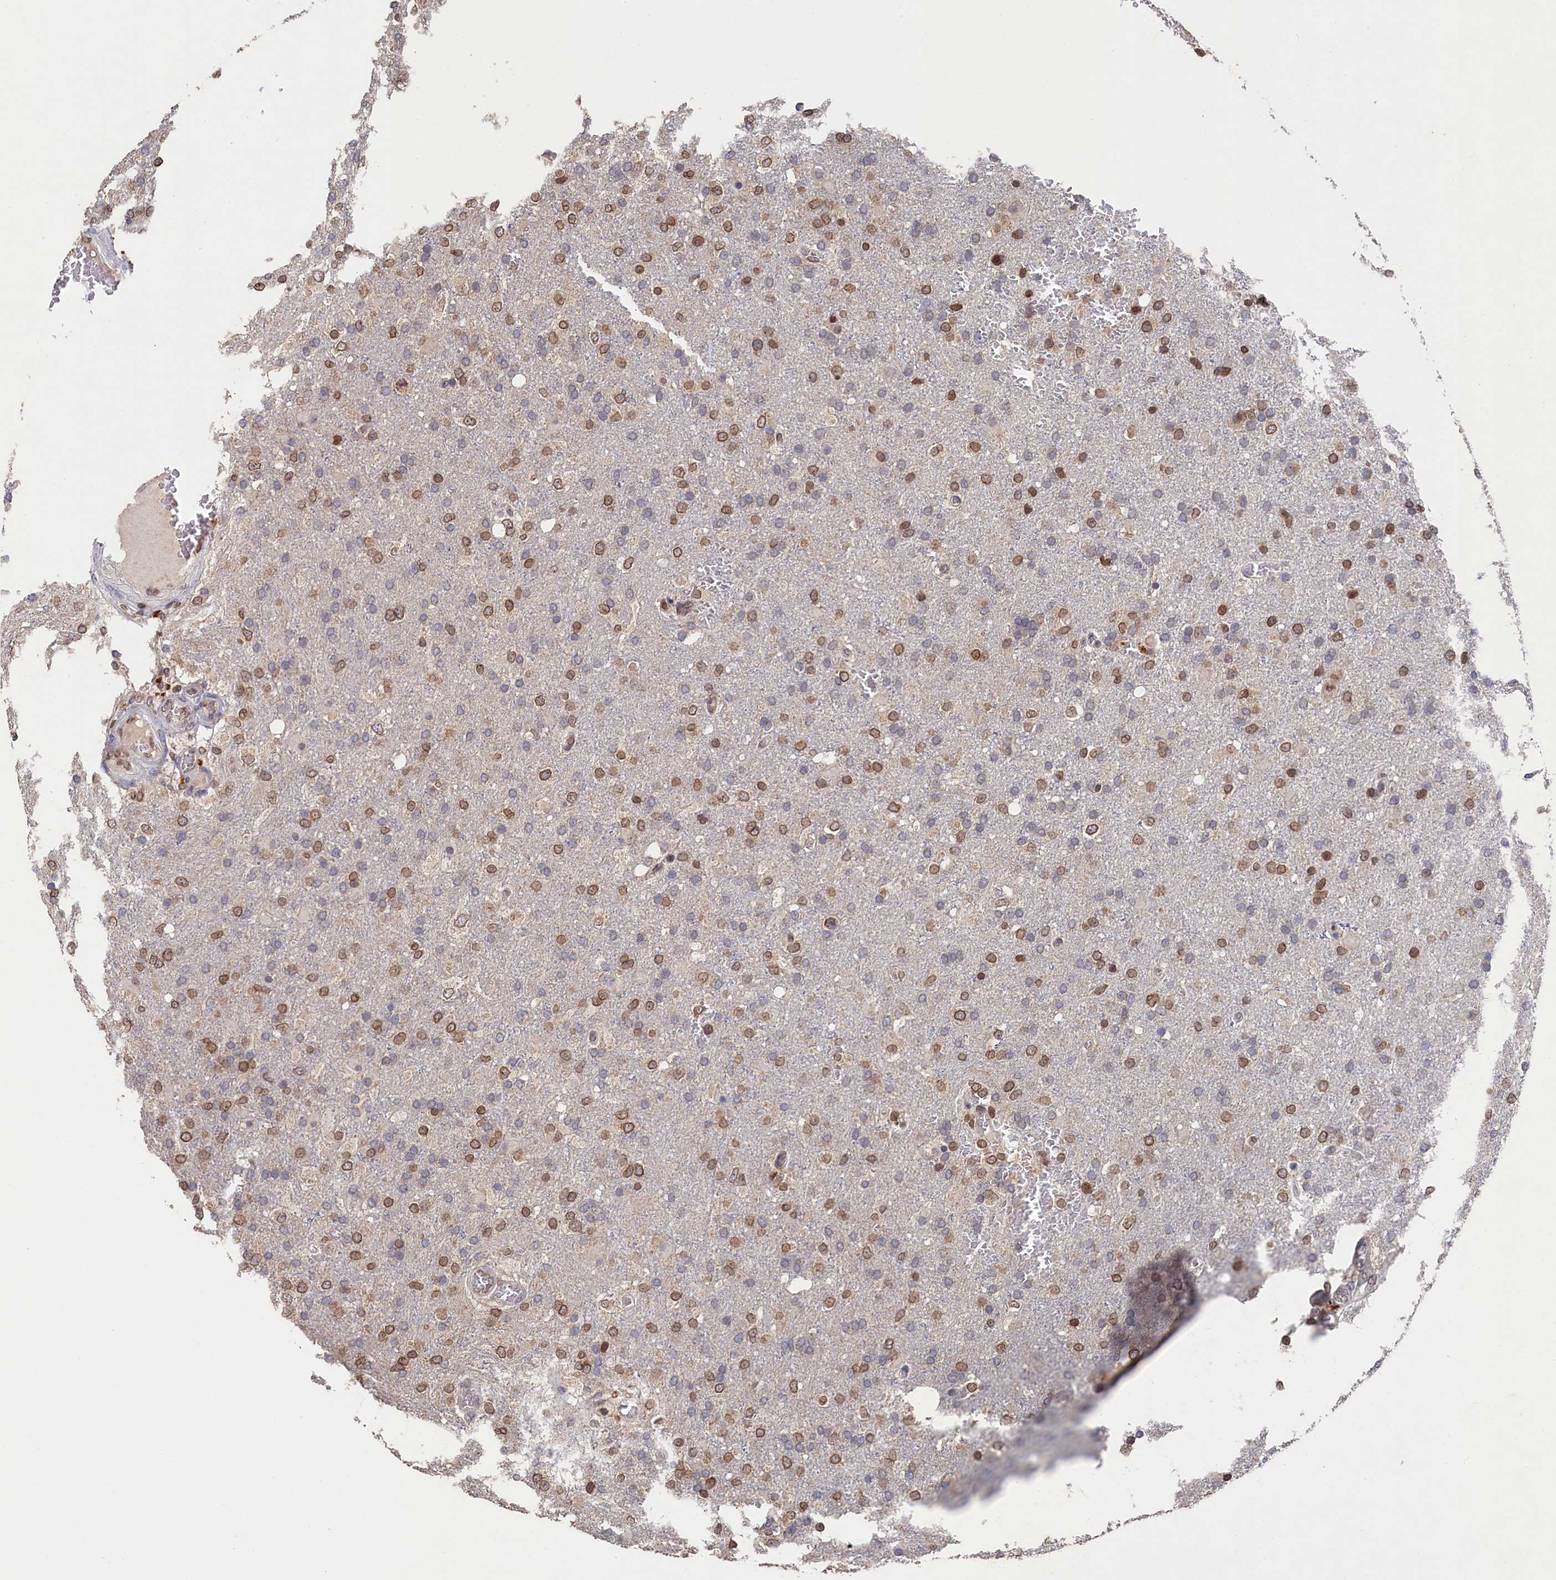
{"staining": {"intensity": "moderate", "quantity": ">75%", "location": "cytoplasmic/membranous,nuclear"}, "tissue": "glioma", "cell_type": "Tumor cells", "image_type": "cancer", "snomed": [{"axis": "morphology", "description": "Glioma, malignant, High grade"}, {"axis": "topography", "description": "Brain"}], "caption": "Brown immunohistochemical staining in human malignant glioma (high-grade) exhibits moderate cytoplasmic/membranous and nuclear positivity in approximately >75% of tumor cells.", "gene": "ANKEF1", "patient": {"sex": "female", "age": 74}}